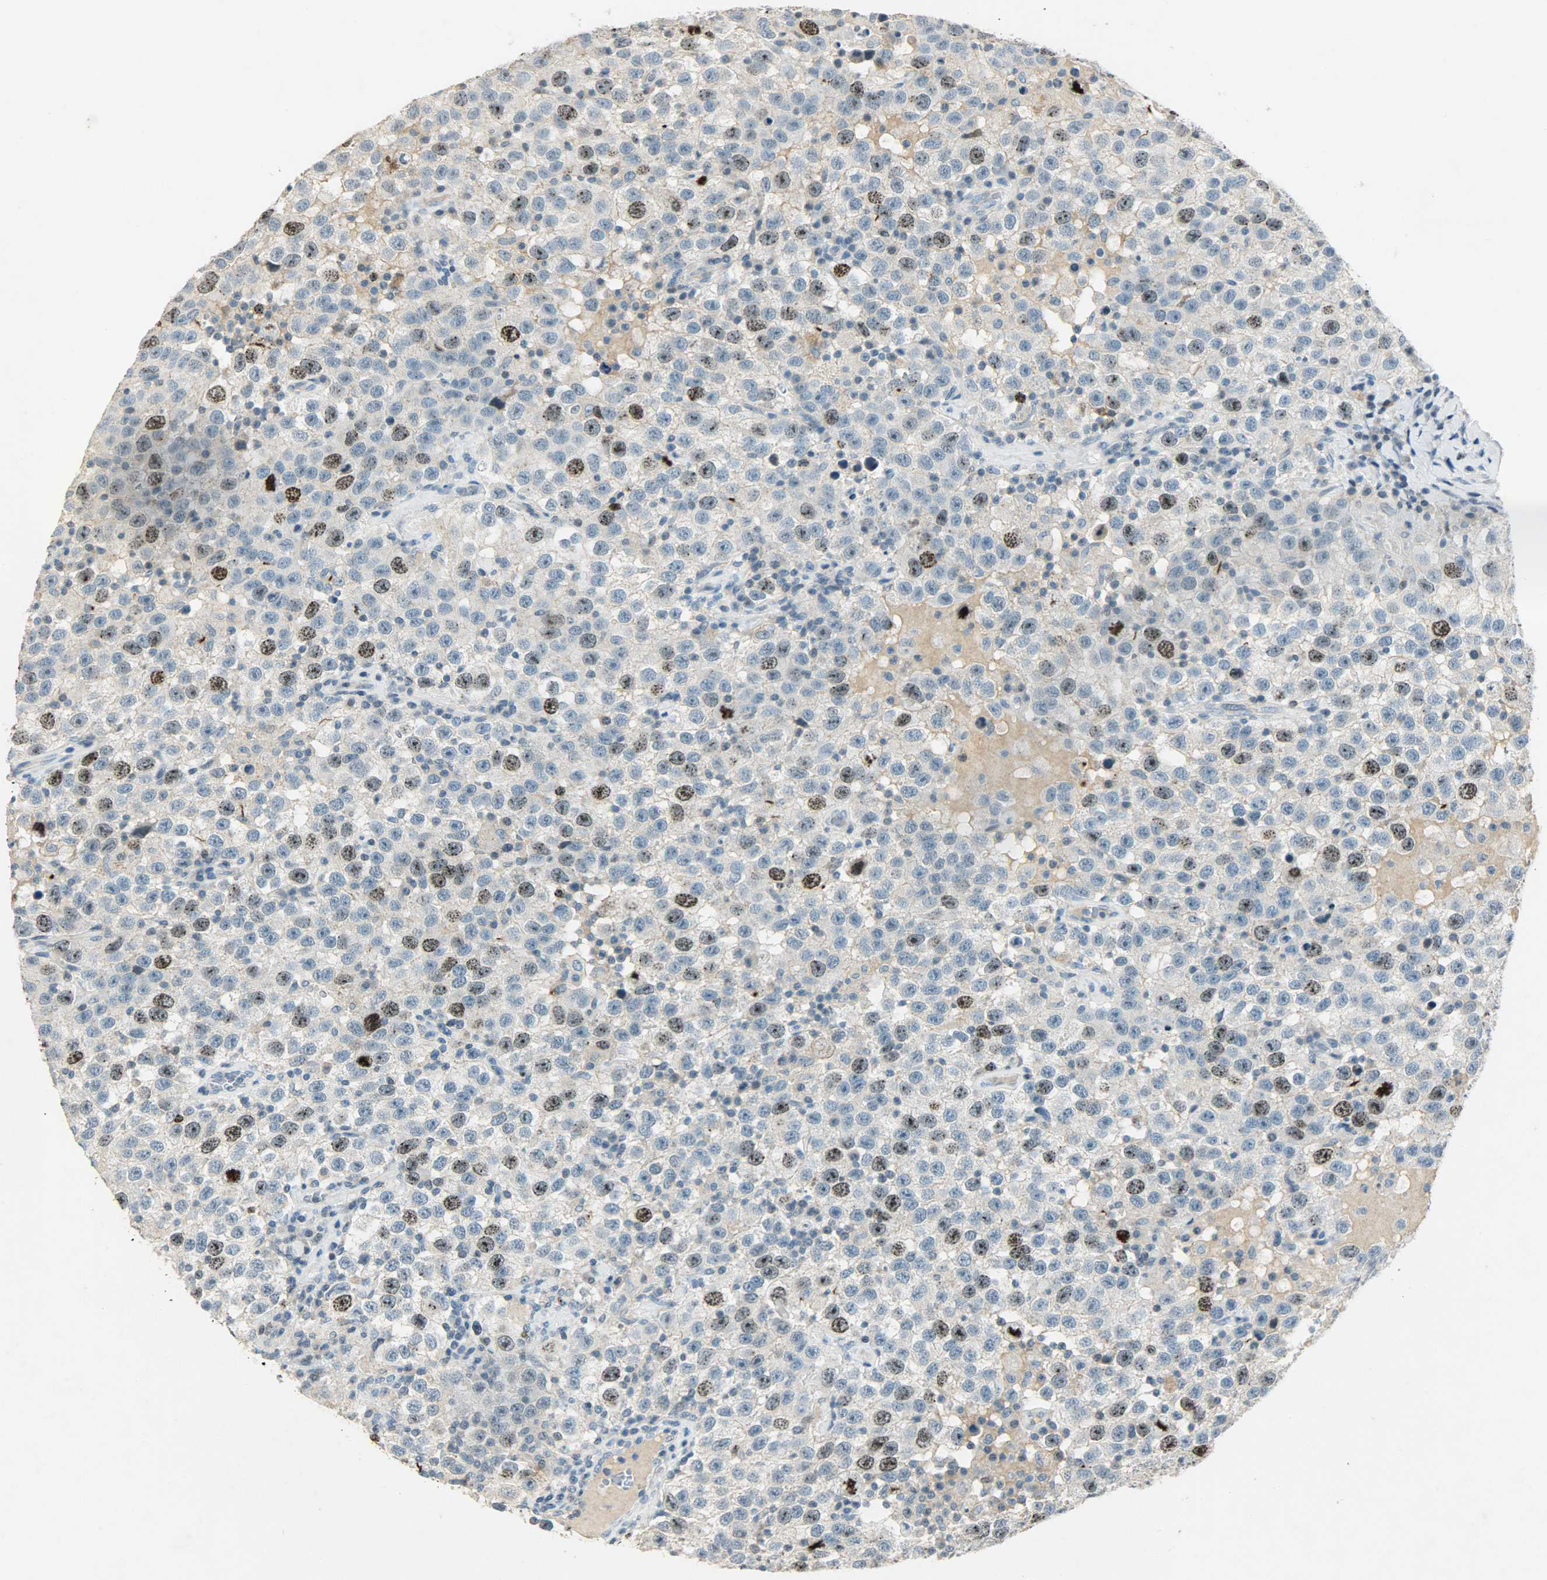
{"staining": {"intensity": "strong", "quantity": "25%-75%", "location": "nuclear"}, "tissue": "testis cancer", "cell_type": "Tumor cells", "image_type": "cancer", "snomed": [{"axis": "morphology", "description": "Seminoma, NOS"}, {"axis": "topography", "description": "Testis"}], "caption": "Immunohistochemistry (IHC) of human testis cancer (seminoma) reveals high levels of strong nuclear staining in approximately 25%-75% of tumor cells.", "gene": "AURKB", "patient": {"sex": "male", "age": 41}}